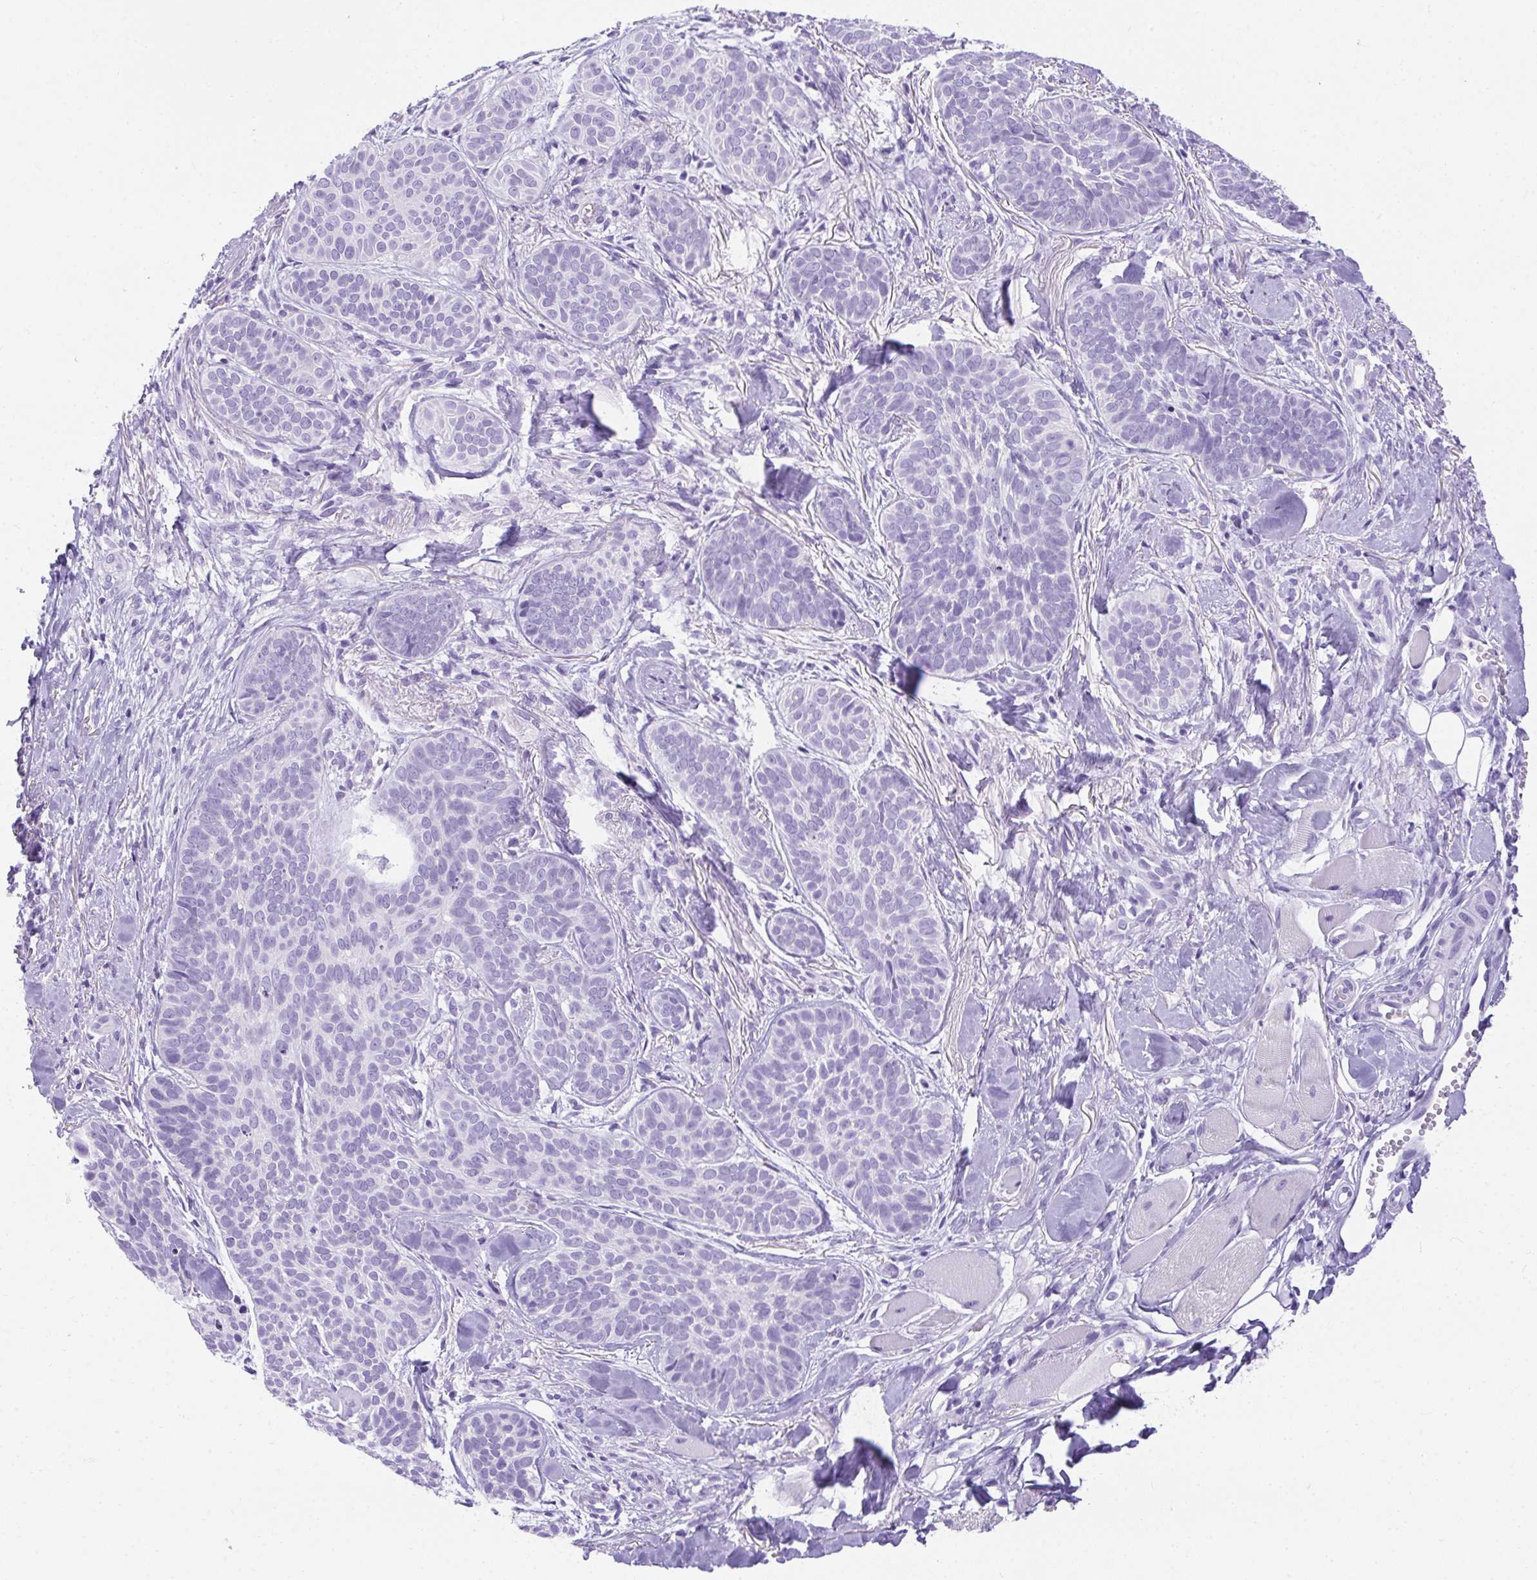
{"staining": {"intensity": "negative", "quantity": "none", "location": "none"}, "tissue": "skin cancer", "cell_type": "Tumor cells", "image_type": "cancer", "snomed": [{"axis": "morphology", "description": "Basal cell carcinoma"}, {"axis": "topography", "description": "Skin"}, {"axis": "topography", "description": "Skin of nose"}], "caption": "There is no significant positivity in tumor cells of skin cancer. (DAB (3,3'-diaminobenzidine) immunohistochemistry (IHC) with hematoxylin counter stain).", "gene": "AVIL", "patient": {"sex": "female", "age": 81}}